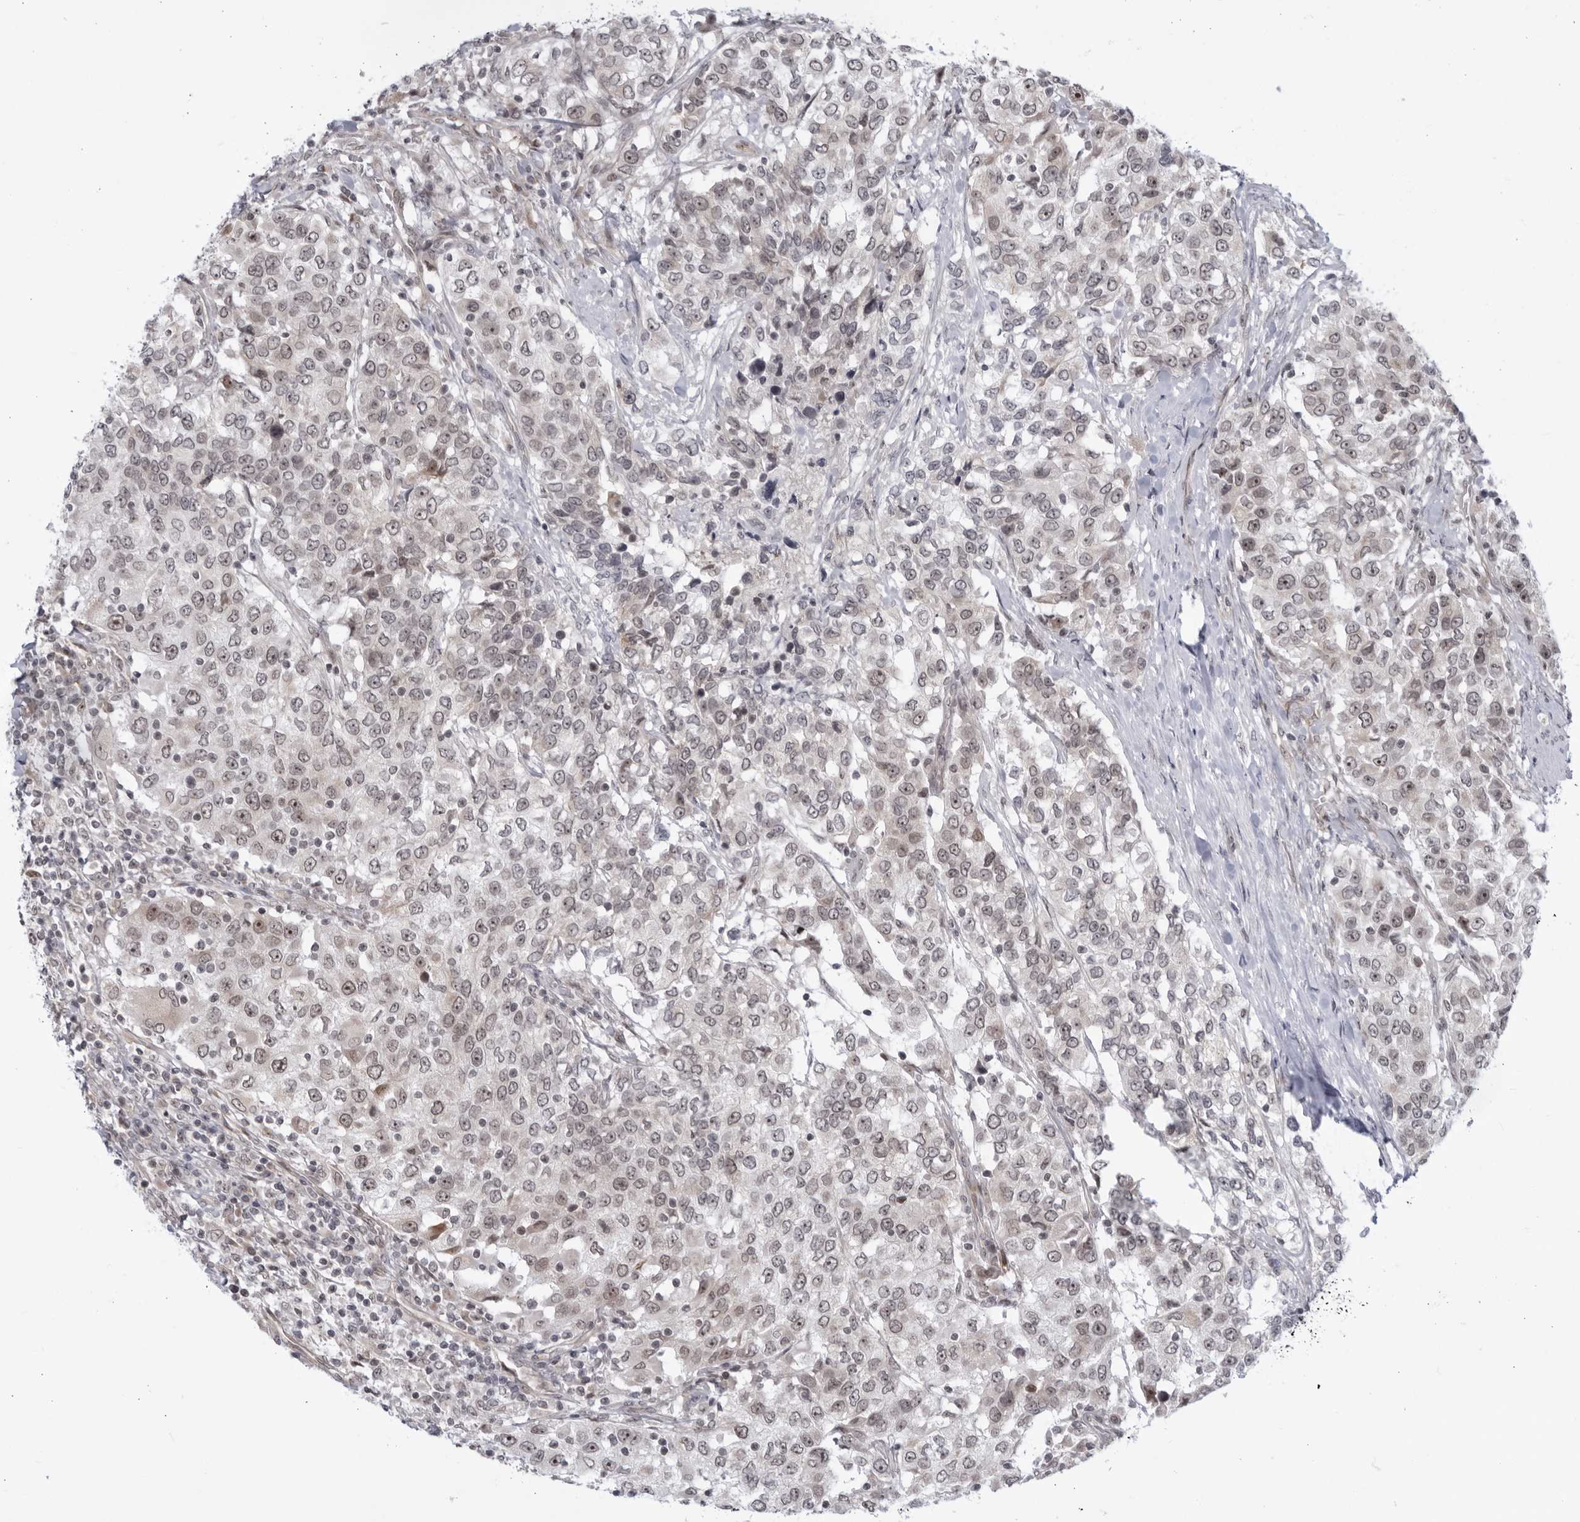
{"staining": {"intensity": "moderate", "quantity": "25%-75%", "location": "nuclear"}, "tissue": "urothelial cancer", "cell_type": "Tumor cells", "image_type": "cancer", "snomed": [{"axis": "morphology", "description": "Urothelial carcinoma, High grade"}, {"axis": "topography", "description": "Urinary bladder"}], "caption": "This photomicrograph displays high-grade urothelial carcinoma stained with IHC to label a protein in brown. The nuclear of tumor cells show moderate positivity for the protein. Nuclei are counter-stained blue.", "gene": "ITGB3BP", "patient": {"sex": "female", "age": 80}}